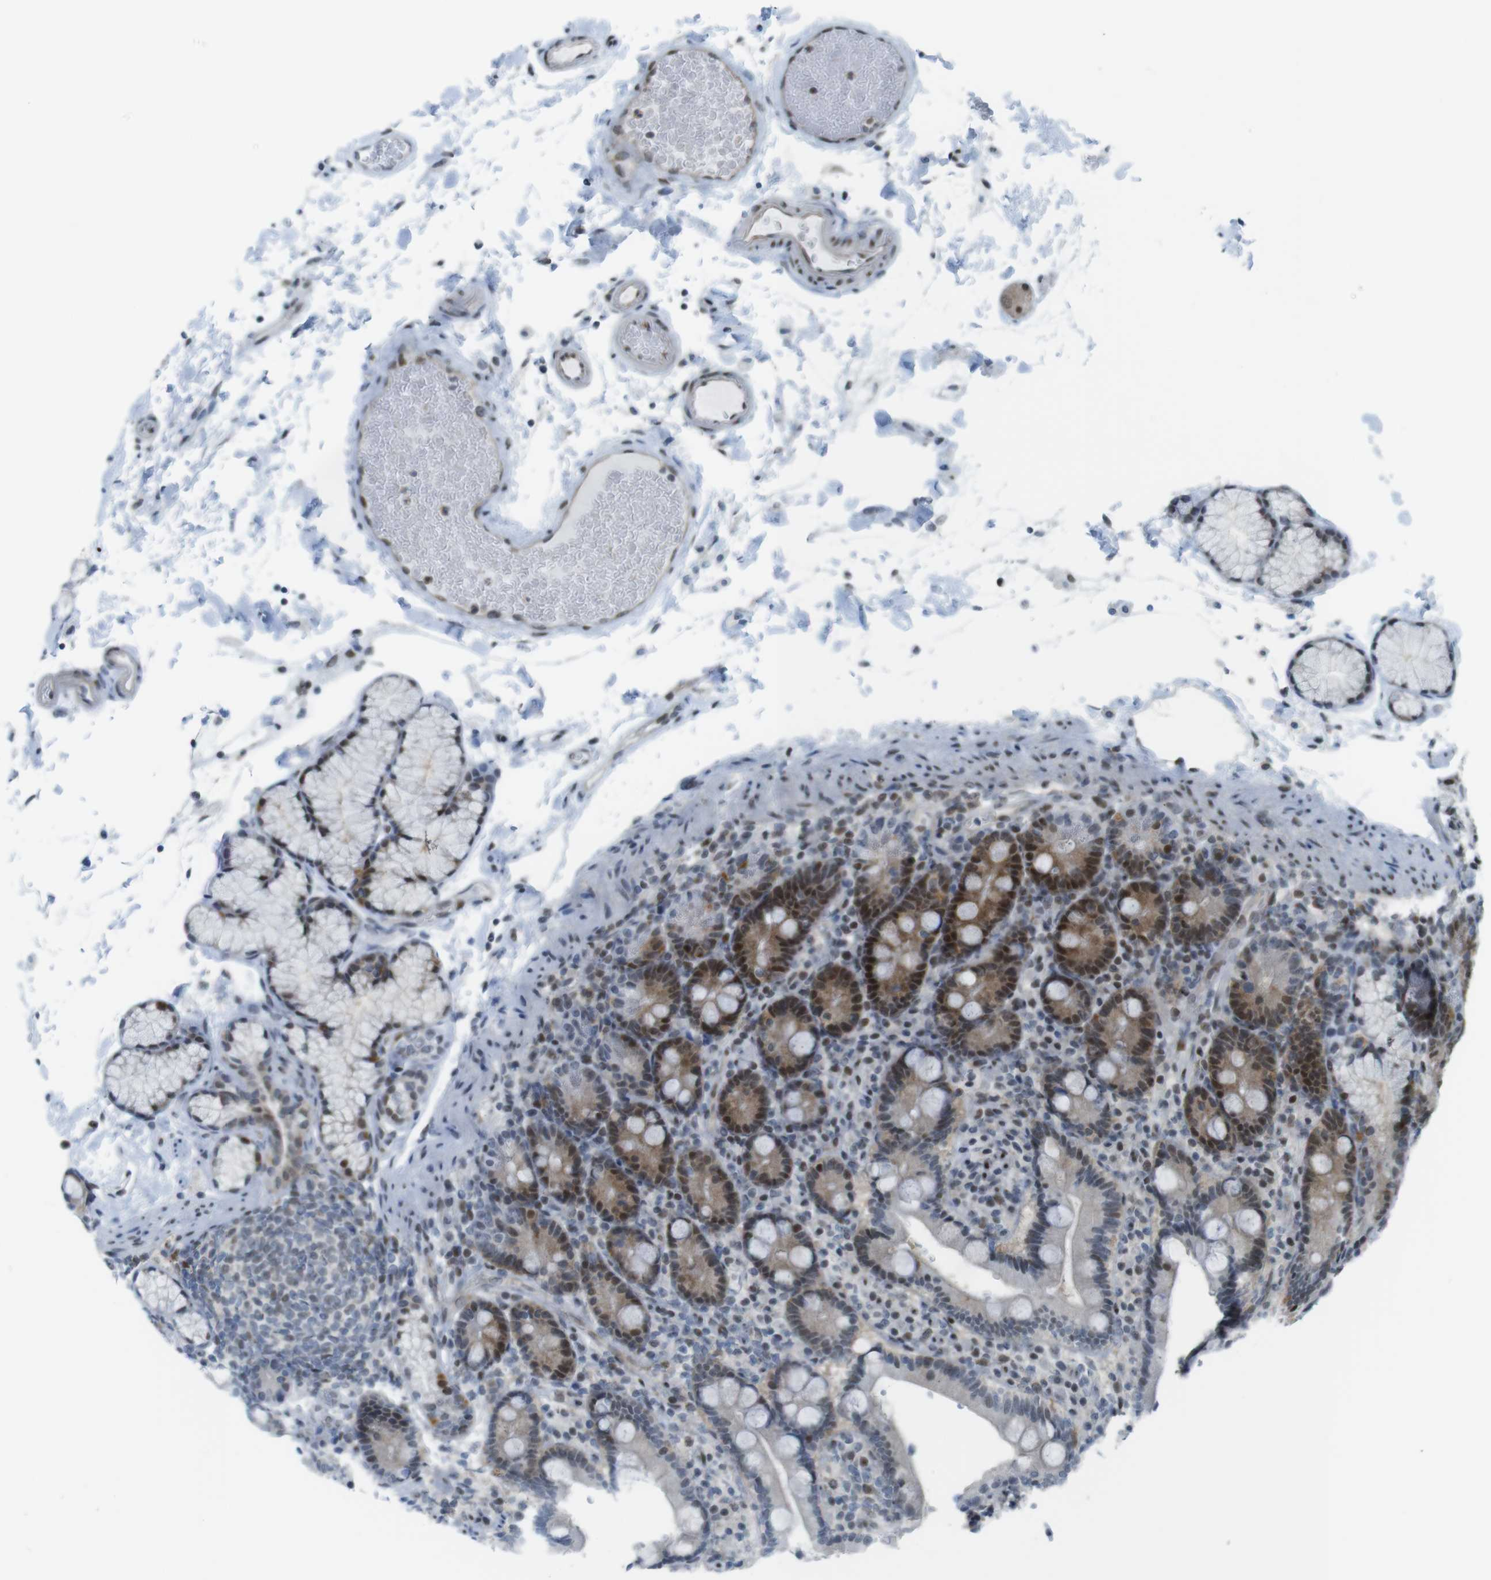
{"staining": {"intensity": "strong", "quantity": "25%-75%", "location": "cytoplasmic/membranous,nuclear"}, "tissue": "duodenum", "cell_type": "Glandular cells", "image_type": "normal", "snomed": [{"axis": "morphology", "description": "Normal tissue, NOS"}, {"axis": "topography", "description": "Small intestine, NOS"}], "caption": "Strong cytoplasmic/membranous,nuclear protein staining is seen in about 25%-75% of glandular cells in duodenum. (DAB (3,3'-diaminobenzidine) = brown stain, brightfield microscopy at high magnification).", "gene": "UBB", "patient": {"sex": "female", "age": 71}}